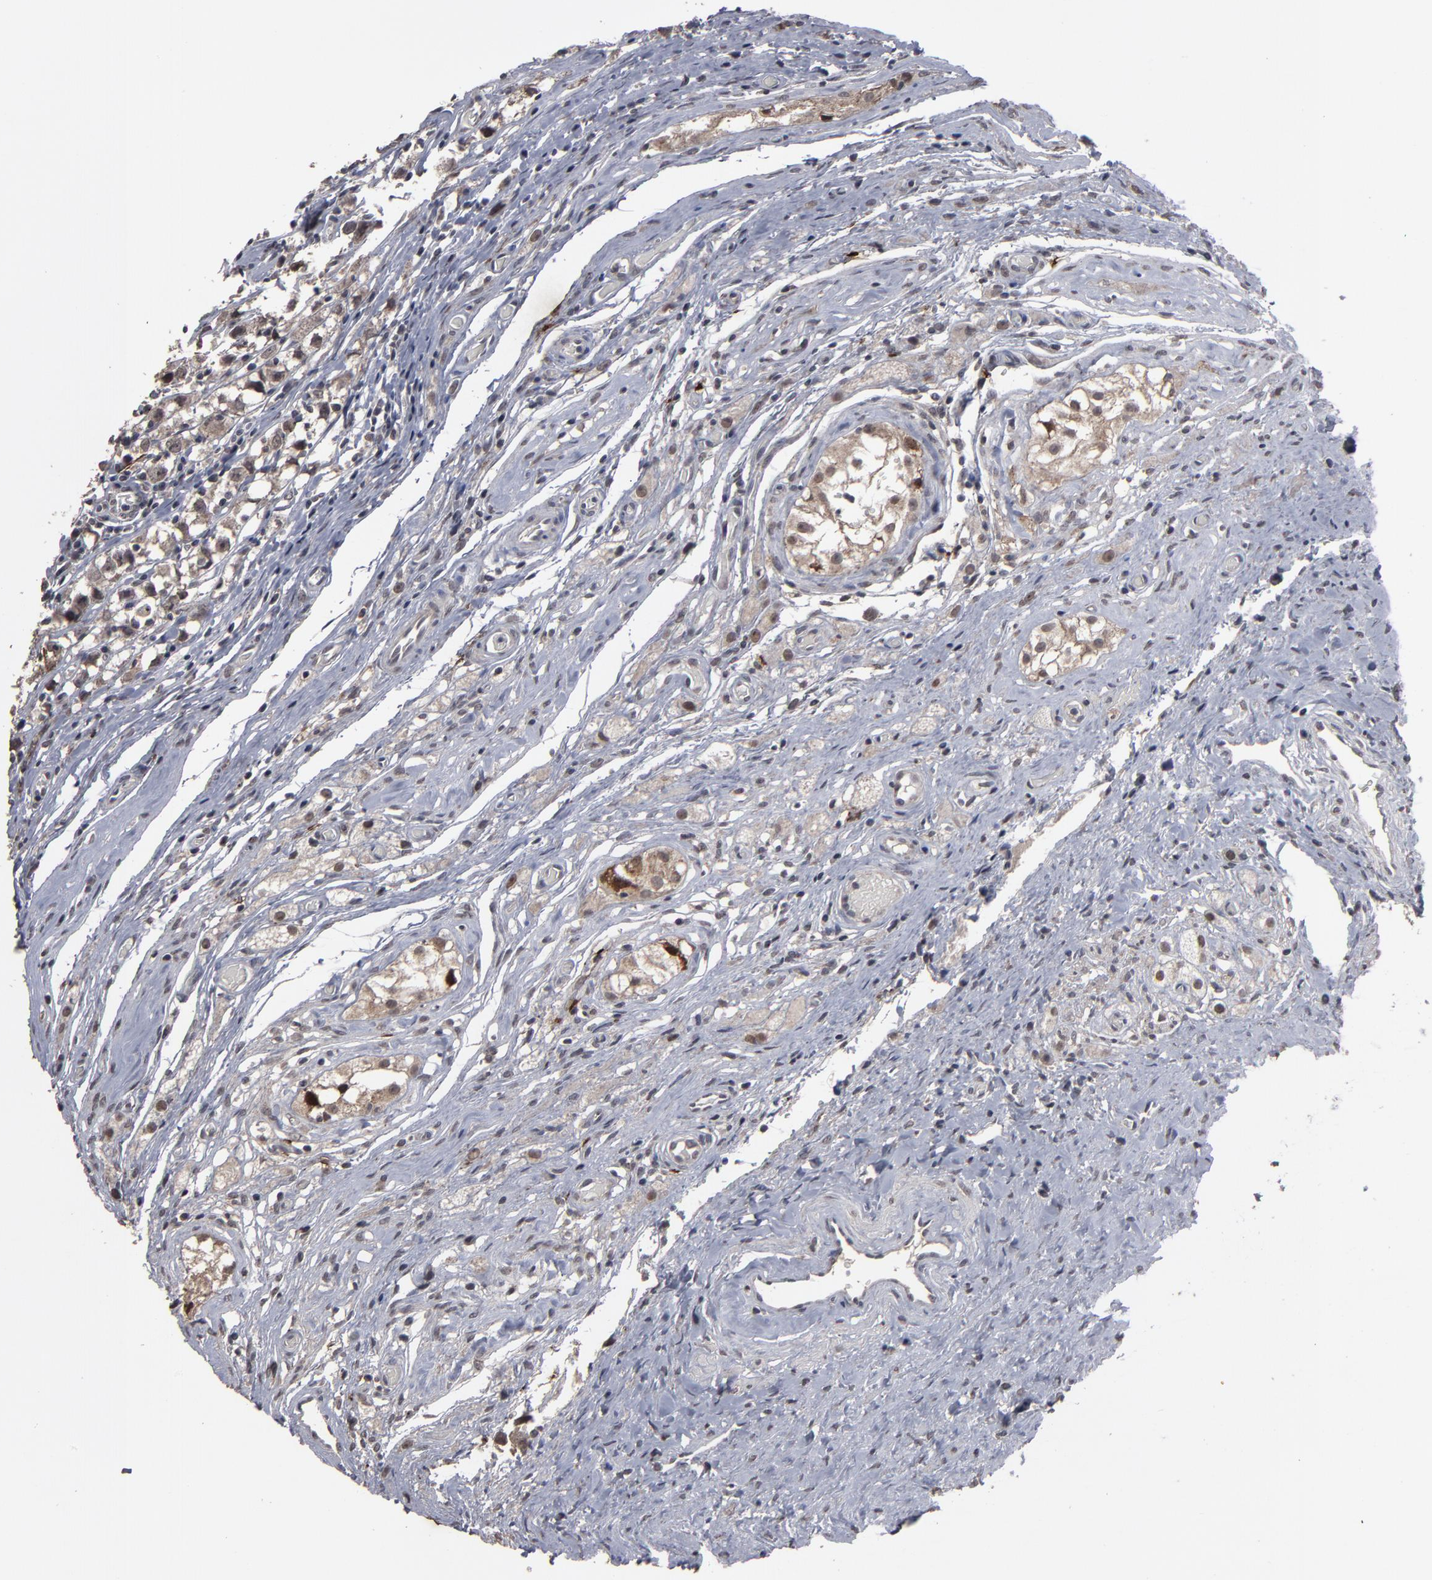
{"staining": {"intensity": "weak", "quantity": "25%-75%", "location": "cytoplasmic/membranous"}, "tissue": "testis cancer", "cell_type": "Tumor cells", "image_type": "cancer", "snomed": [{"axis": "morphology", "description": "Seminoma, NOS"}, {"axis": "topography", "description": "Testis"}], "caption": "High-power microscopy captured an IHC image of testis seminoma, revealing weak cytoplasmic/membranous positivity in approximately 25%-75% of tumor cells.", "gene": "SLC22A17", "patient": {"sex": "male", "age": 35}}